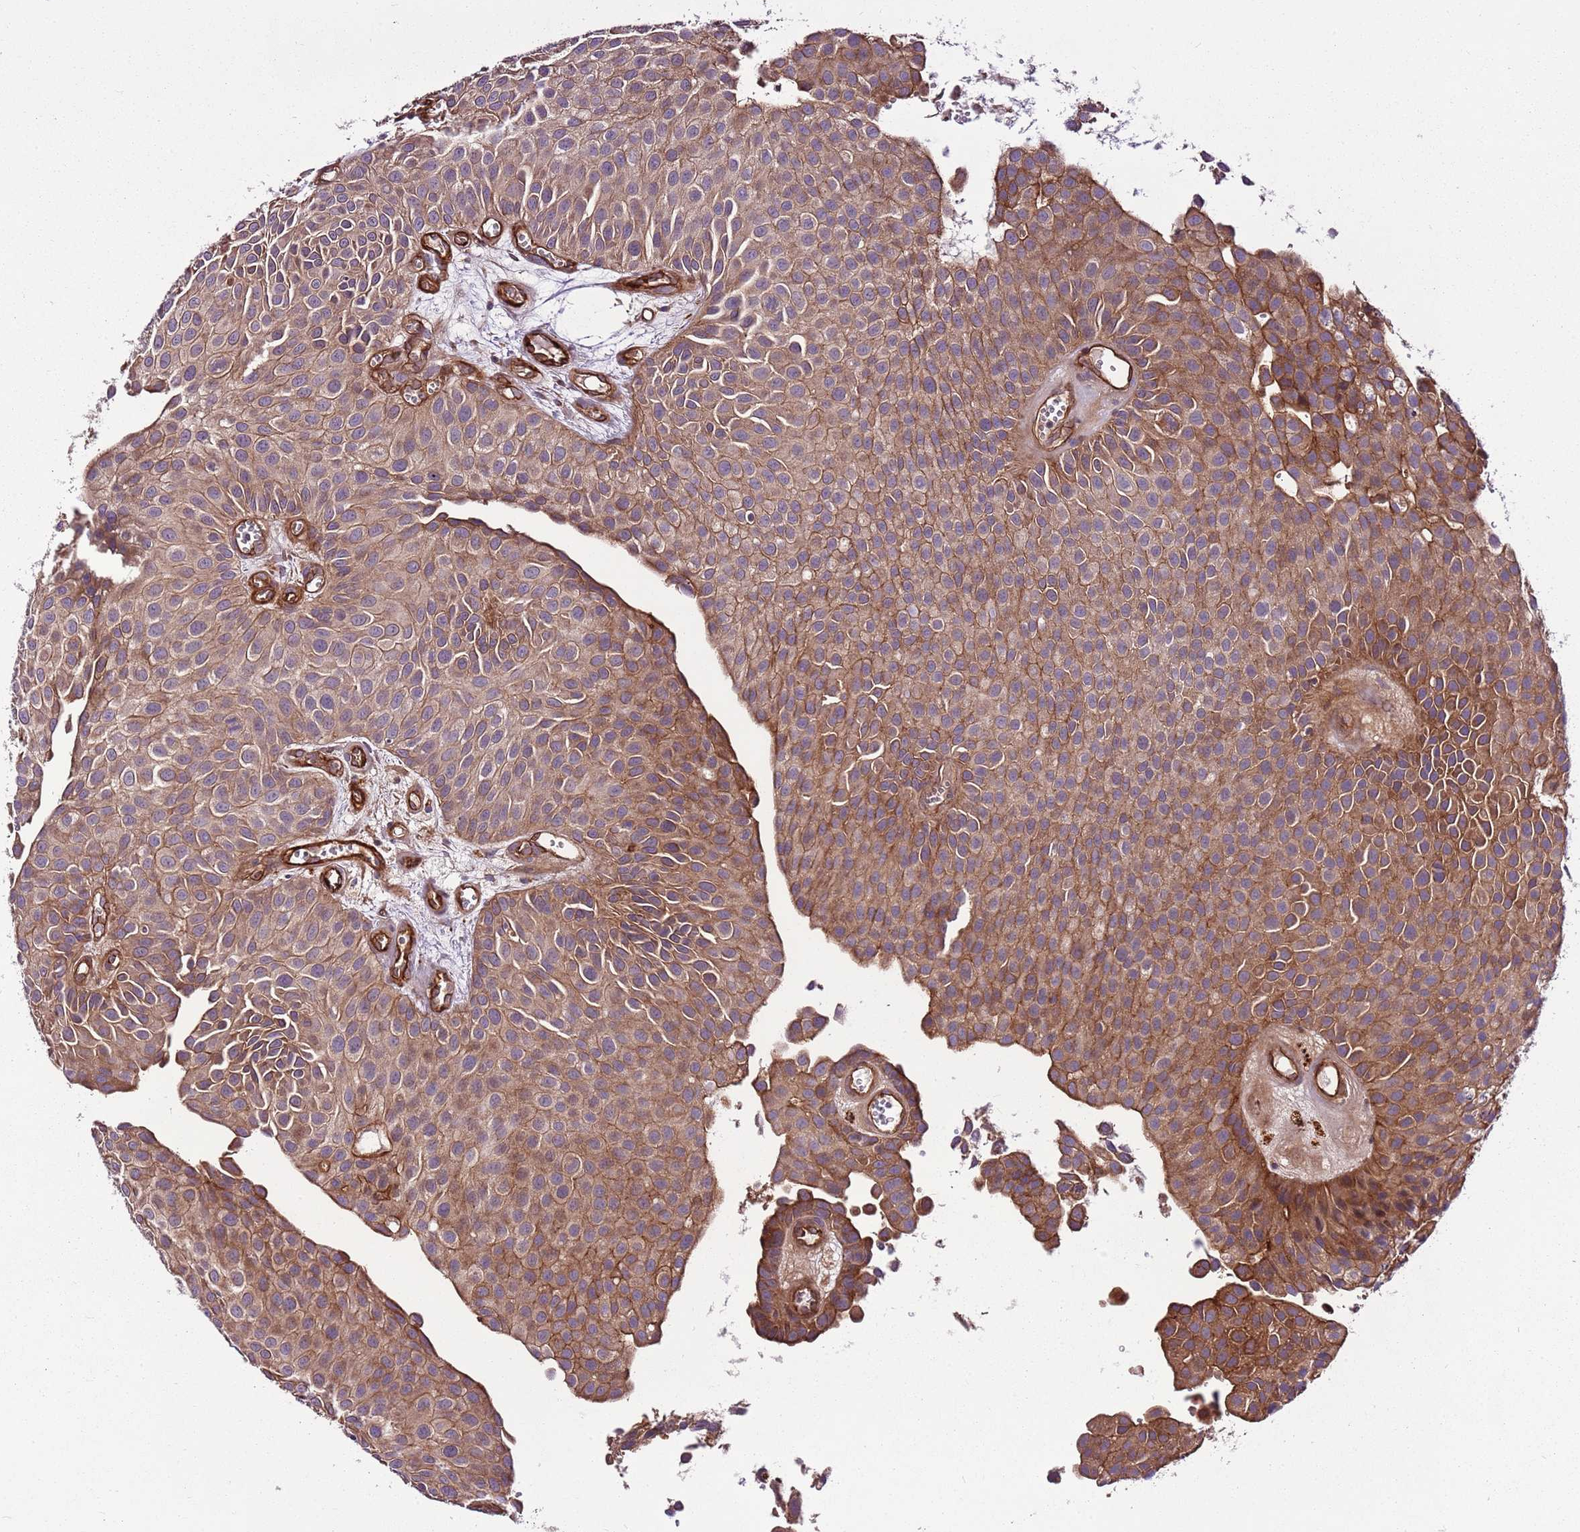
{"staining": {"intensity": "moderate", "quantity": ">75%", "location": "cytoplasmic/membranous"}, "tissue": "urothelial cancer", "cell_type": "Tumor cells", "image_type": "cancer", "snomed": [{"axis": "morphology", "description": "Urothelial carcinoma, Low grade"}, {"axis": "topography", "description": "Urinary bladder"}], "caption": "A histopathology image of human urothelial carcinoma (low-grade) stained for a protein exhibits moderate cytoplasmic/membranous brown staining in tumor cells. (brown staining indicates protein expression, while blue staining denotes nuclei).", "gene": "ZNF827", "patient": {"sex": "male", "age": 88}}